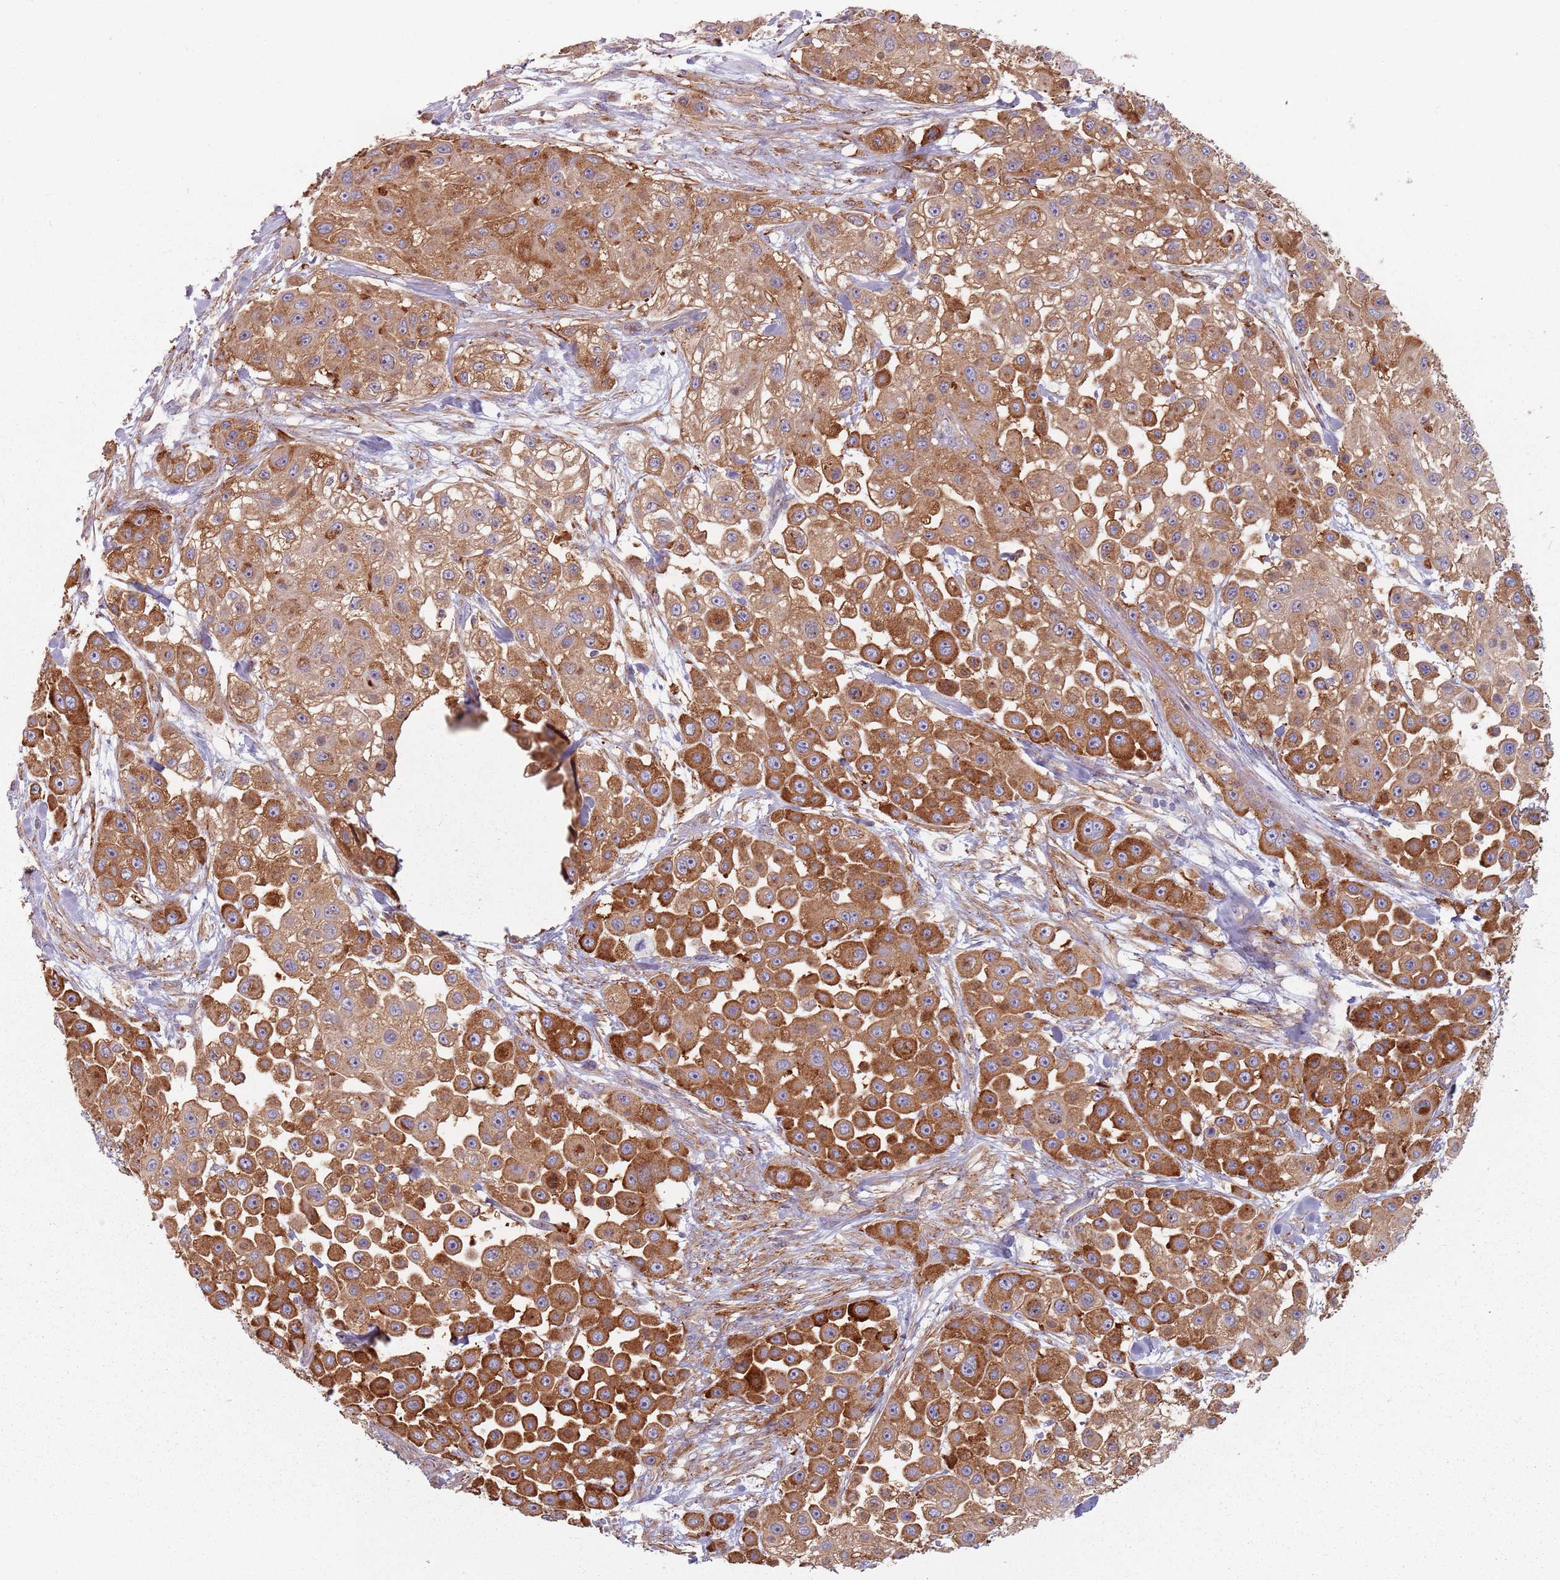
{"staining": {"intensity": "strong", "quantity": ">75%", "location": "cytoplasmic/membranous"}, "tissue": "skin cancer", "cell_type": "Tumor cells", "image_type": "cancer", "snomed": [{"axis": "morphology", "description": "Squamous cell carcinoma, NOS"}, {"axis": "topography", "description": "Skin"}], "caption": "Human skin cancer (squamous cell carcinoma) stained with a brown dye demonstrates strong cytoplasmic/membranous positive expression in about >75% of tumor cells.", "gene": "TPD52L2", "patient": {"sex": "male", "age": 67}}